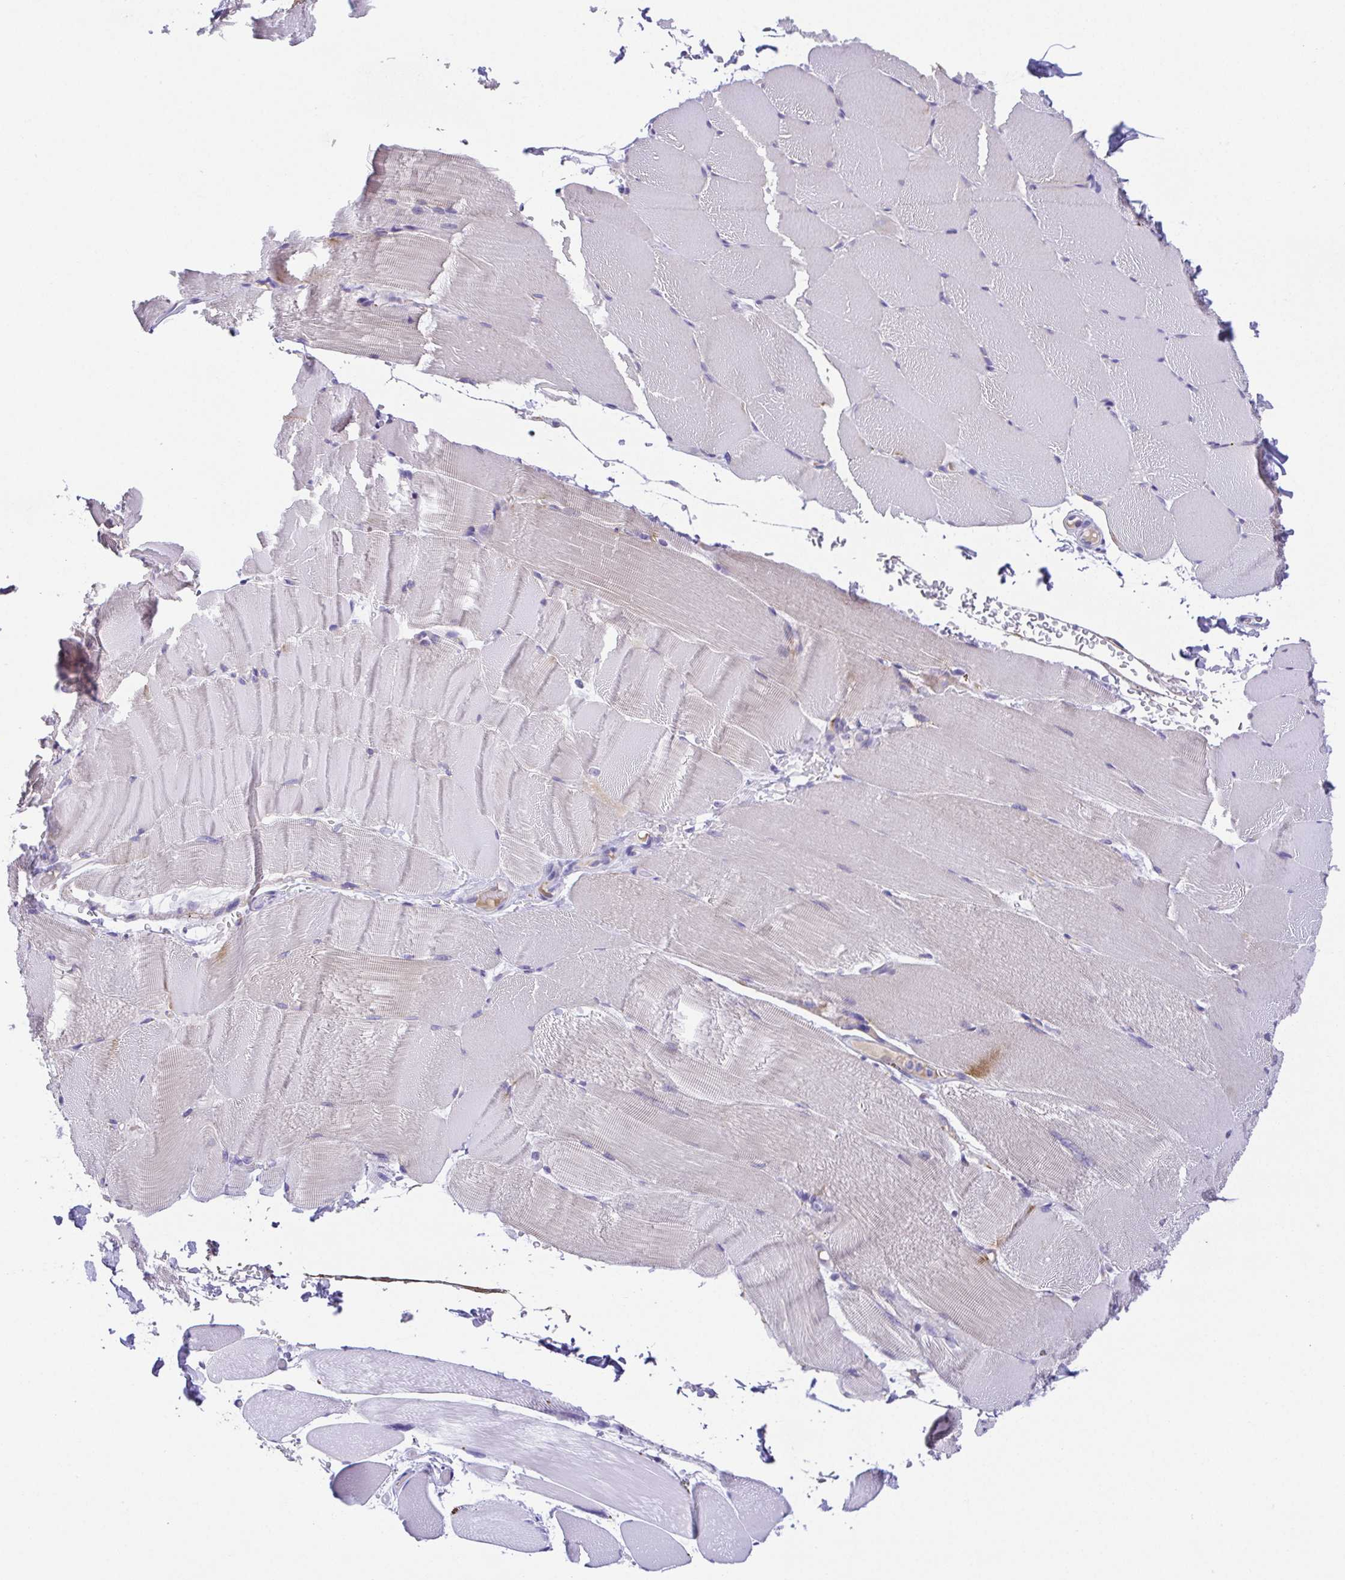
{"staining": {"intensity": "negative", "quantity": "none", "location": "none"}, "tissue": "skeletal muscle", "cell_type": "Myocytes", "image_type": "normal", "snomed": [{"axis": "morphology", "description": "Normal tissue, NOS"}, {"axis": "topography", "description": "Skeletal muscle"}], "caption": "Human skeletal muscle stained for a protein using IHC shows no expression in myocytes.", "gene": "SPATA4", "patient": {"sex": "female", "age": 37}}